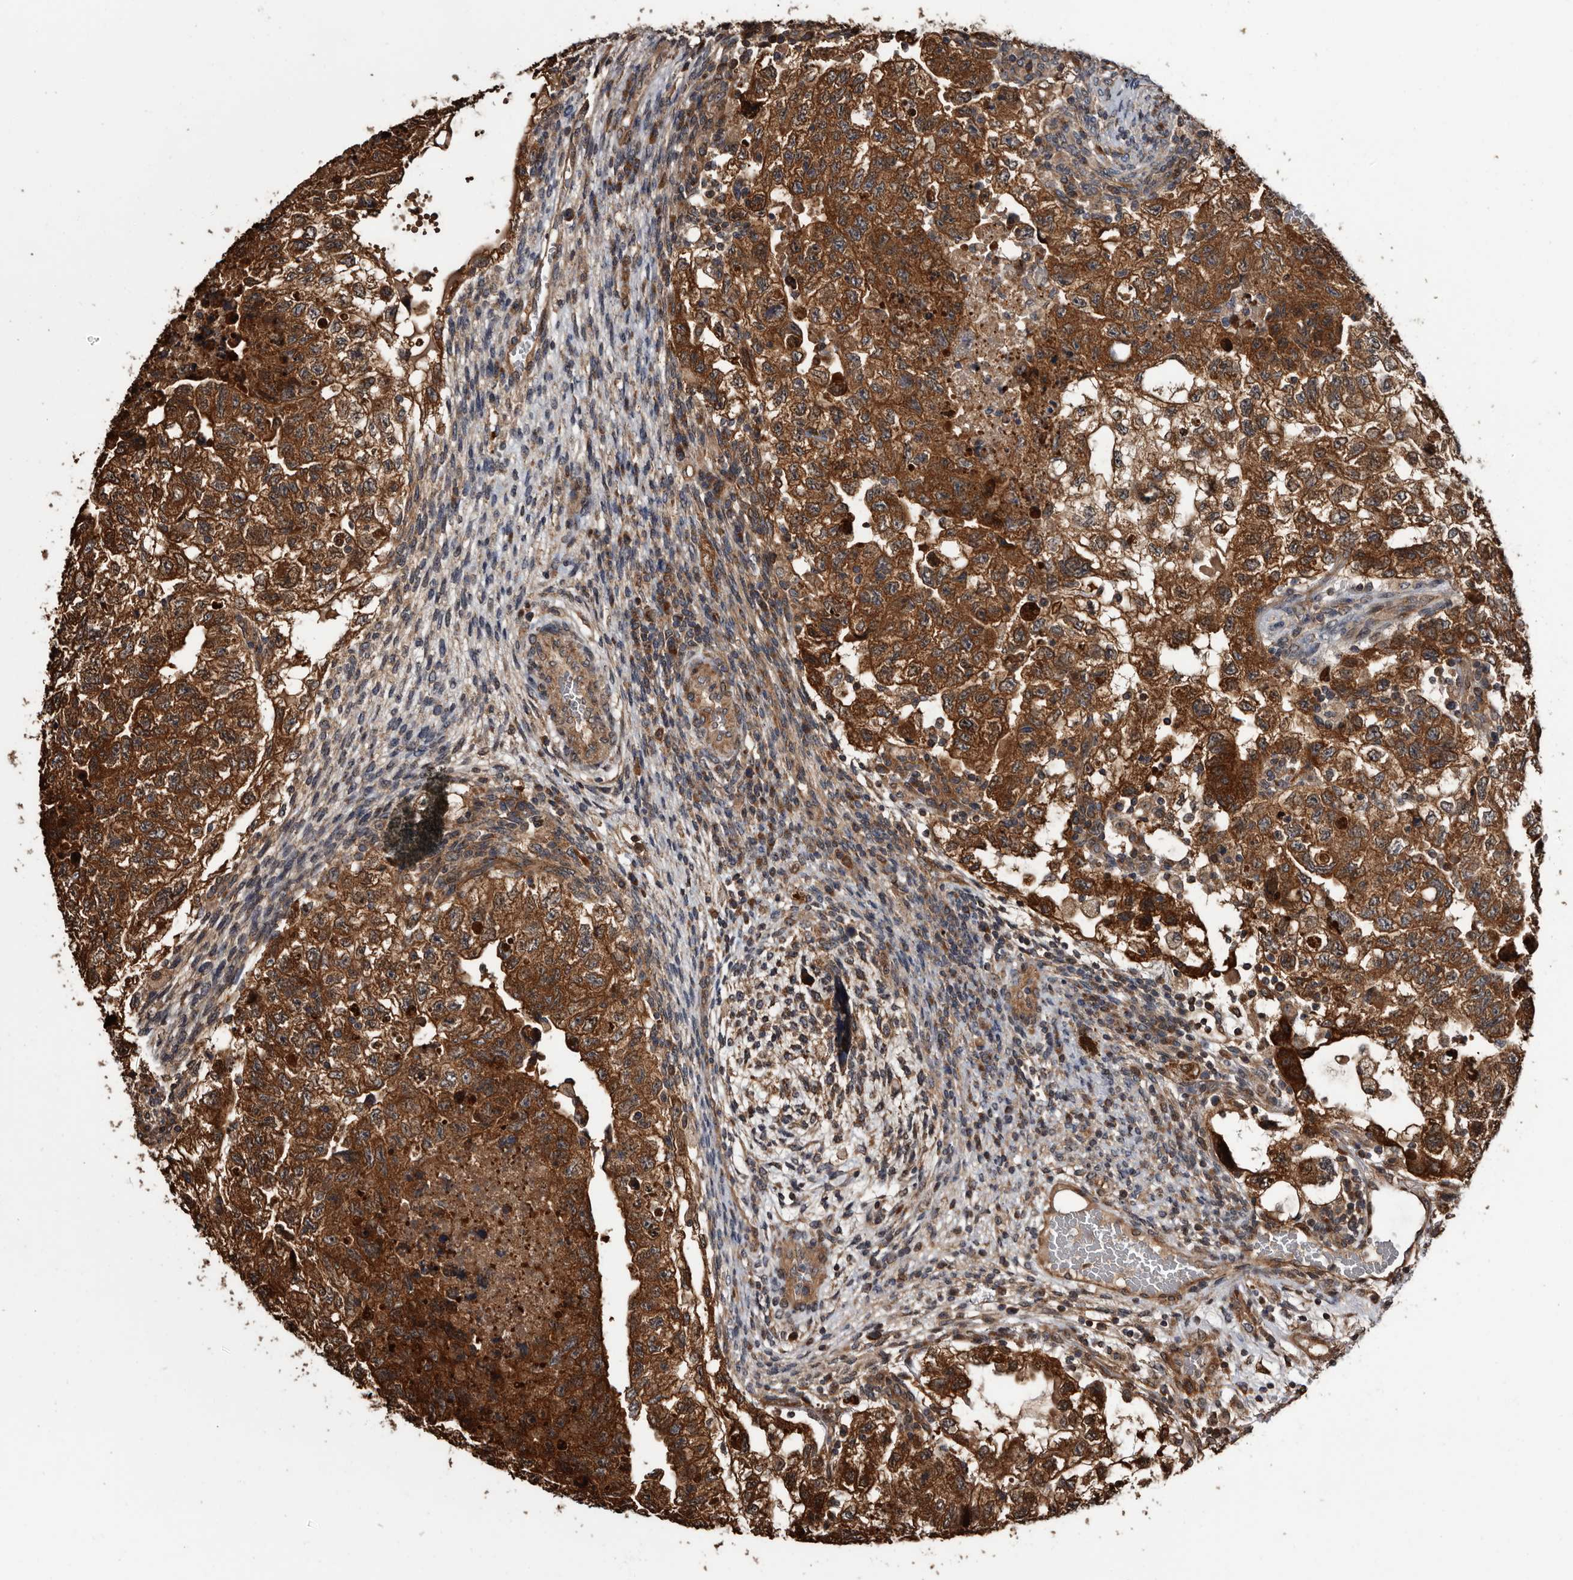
{"staining": {"intensity": "strong", "quantity": ">75%", "location": "cytoplasmic/membranous"}, "tissue": "testis cancer", "cell_type": "Tumor cells", "image_type": "cancer", "snomed": [{"axis": "morphology", "description": "Carcinoma, Embryonal, NOS"}, {"axis": "topography", "description": "Testis"}], "caption": "Immunohistochemical staining of embryonal carcinoma (testis) shows strong cytoplasmic/membranous protein staining in approximately >75% of tumor cells.", "gene": "TTI2", "patient": {"sex": "male", "age": 36}}